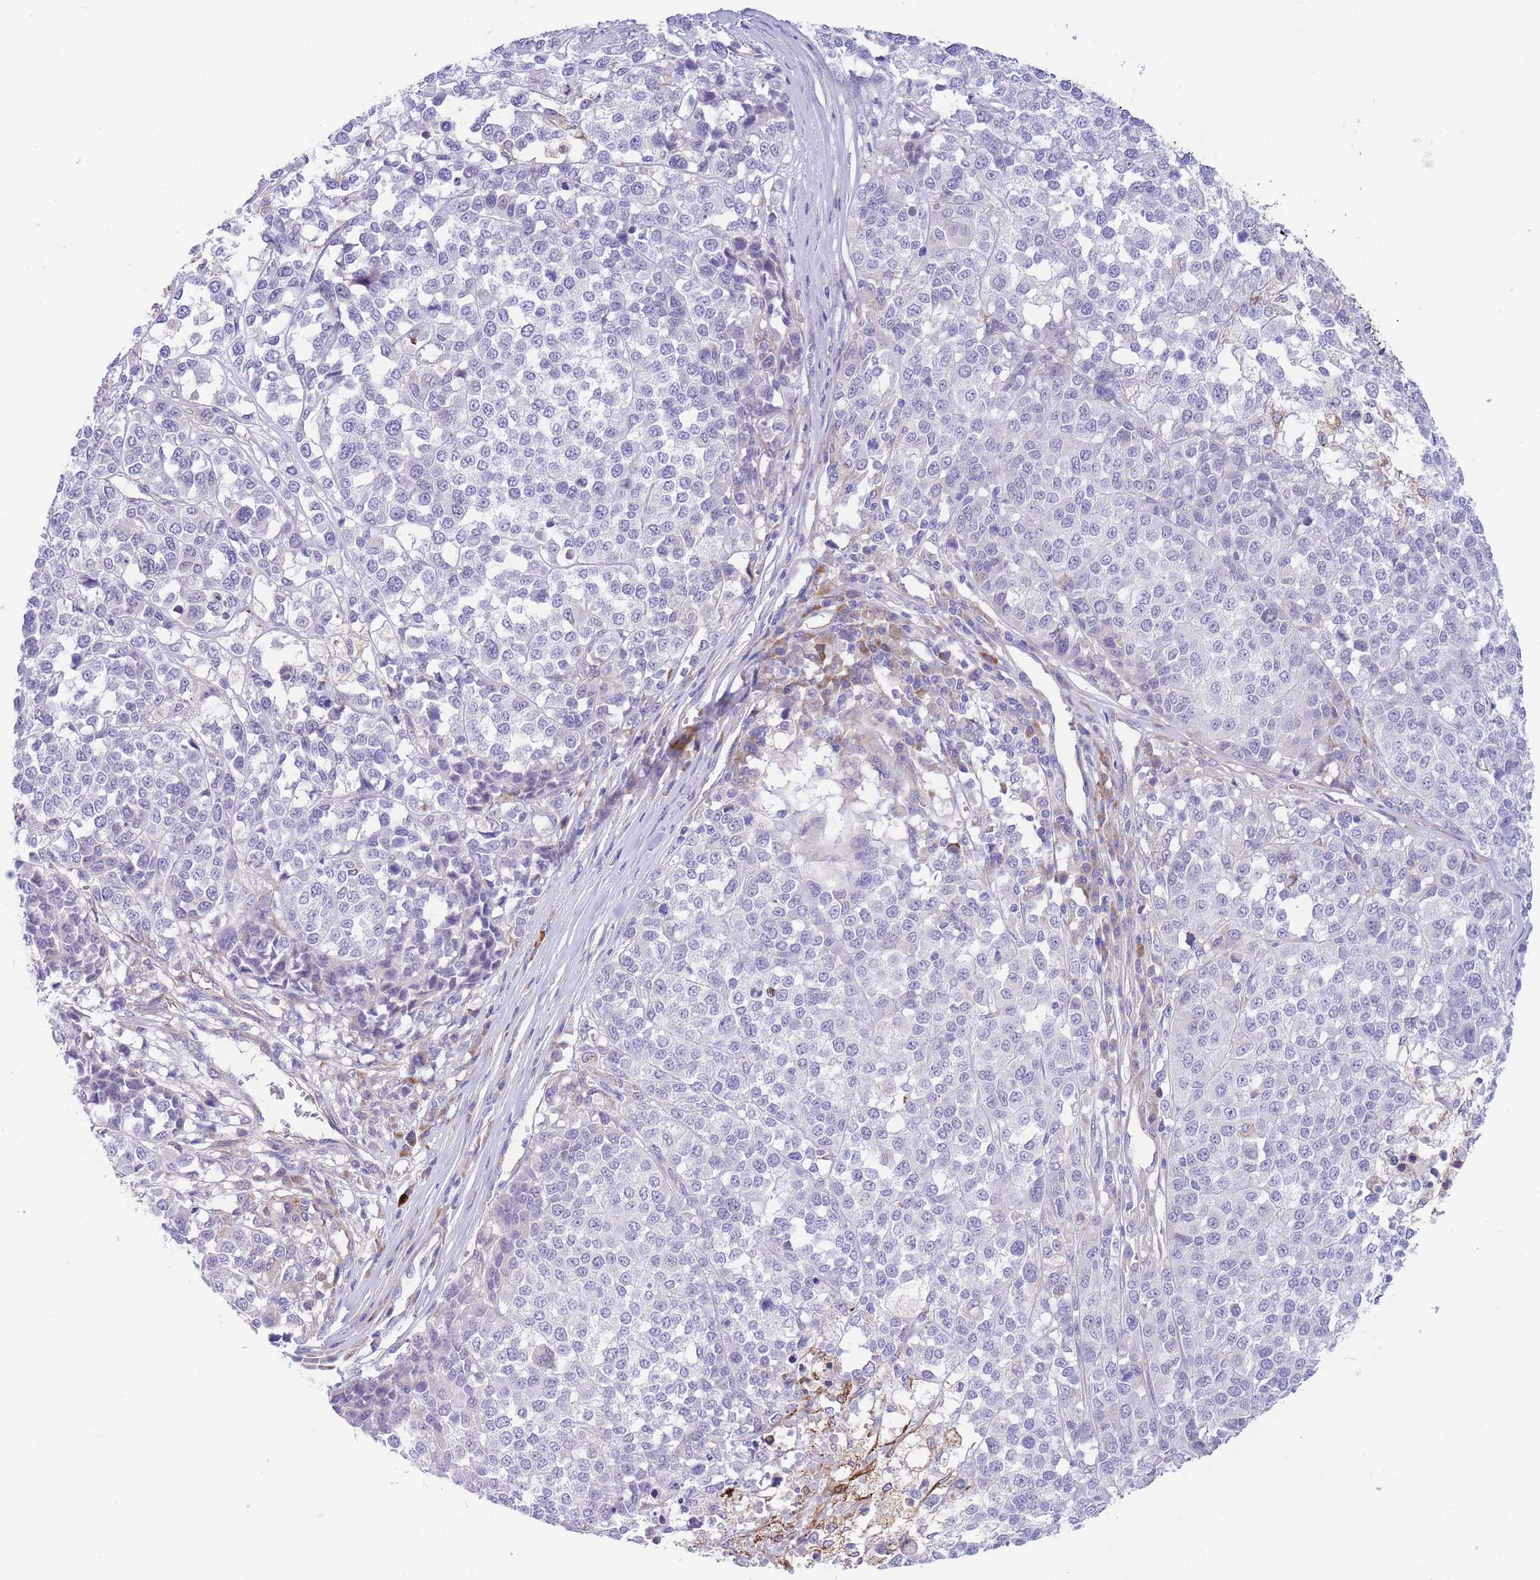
{"staining": {"intensity": "negative", "quantity": "none", "location": "none"}, "tissue": "melanoma", "cell_type": "Tumor cells", "image_type": "cancer", "snomed": [{"axis": "morphology", "description": "Malignant melanoma, Metastatic site"}, {"axis": "topography", "description": "Lymph node"}], "caption": "This is an immunohistochemistry micrograph of human malignant melanoma (metastatic site). There is no expression in tumor cells.", "gene": "DET1", "patient": {"sex": "male", "age": 44}}